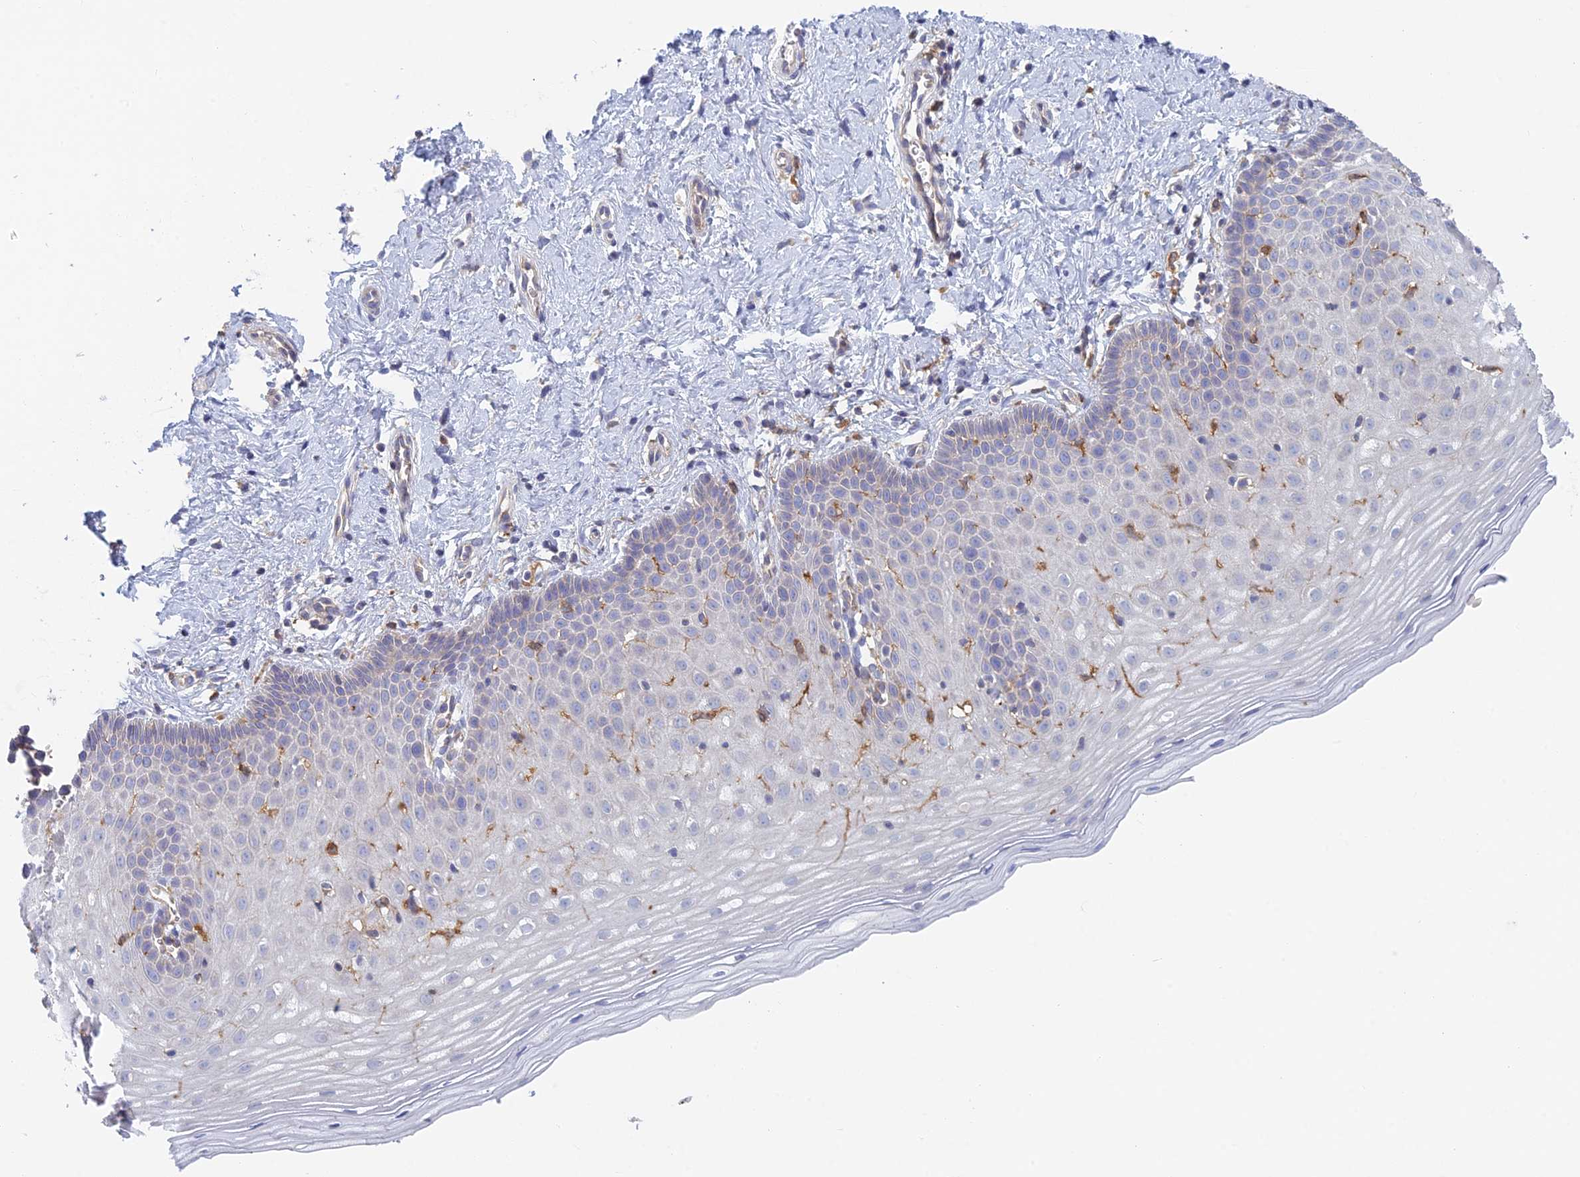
{"staining": {"intensity": "negative", "quantity": "none", "location": "none"}, "tissue": "cervix", "cell_type": "Glandular cells", "image_type": "normal", "snomed": [{"axis": "morphology", "description": "Normal tissue, NOS"}, {"axis": "topography", "description": "Cervix"}], "caption": "Immunohistochemistry image of normal cervix stained for a protein (brown), which demonstrates no staining in glandular cells.", "gene": "STRN4", "patient": {"sex": "female", "age": 36}}